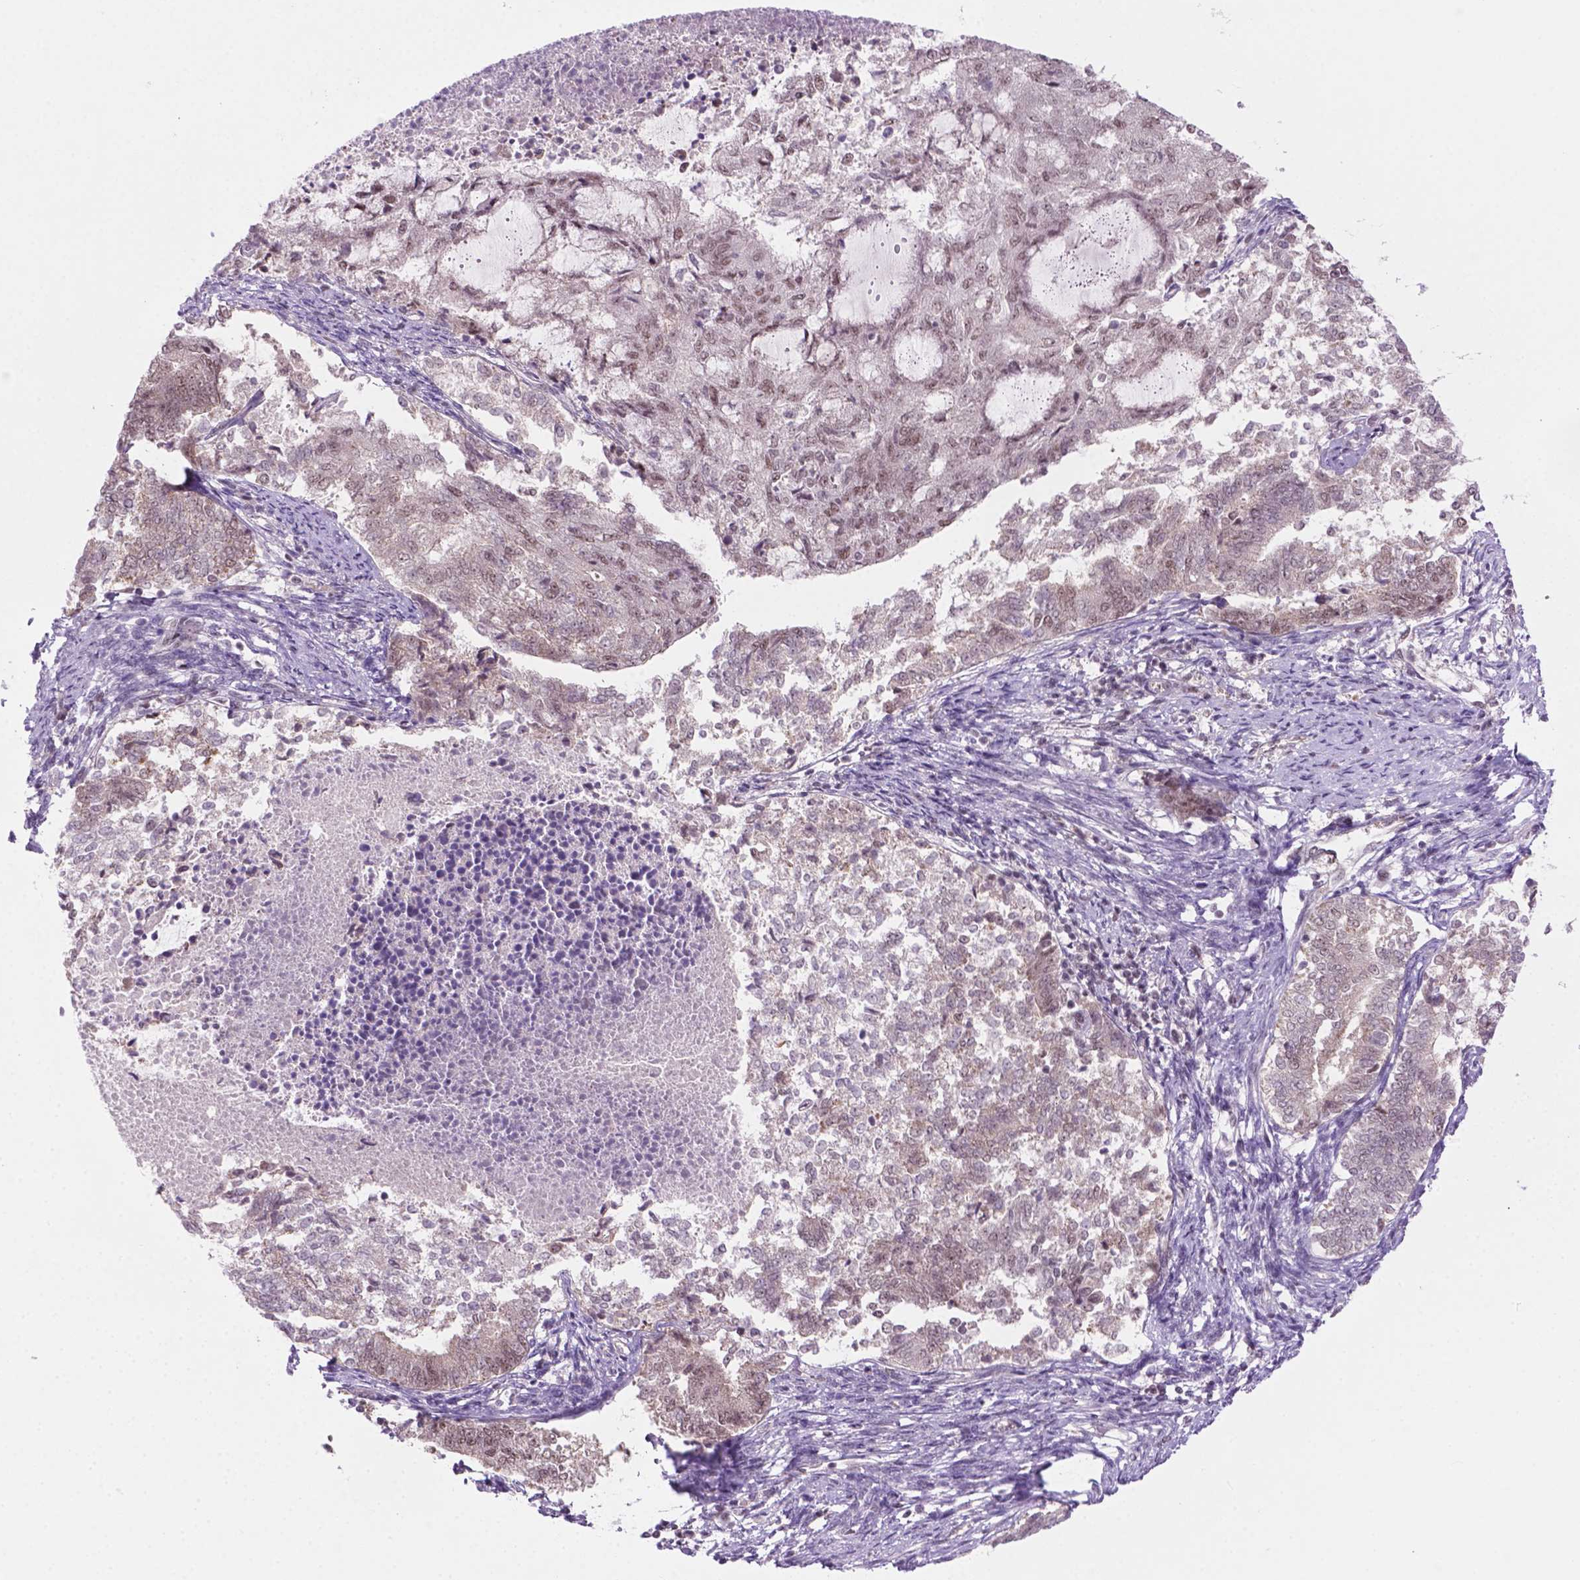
{"staining": {"intensity": "weak", "quantity": ">75%", "location": "nuclear"}, "tissue": "endometrial cancer", "cell_type": "Tumor cells", "image_type": "cancer", "snomed": [{"axis": "morphology", "description": "Adenocarcinoma, NOS"}, {"axis": "topography", "description": "Endometrium"}], "caption": "Approximately >75% of tumor cells in endometrial cancer display weak nuclear protein positivity as visualized by brown immunohistochemical staining.", "gene": "PHAX", "patient": {"sex": "female", "age": 65}}